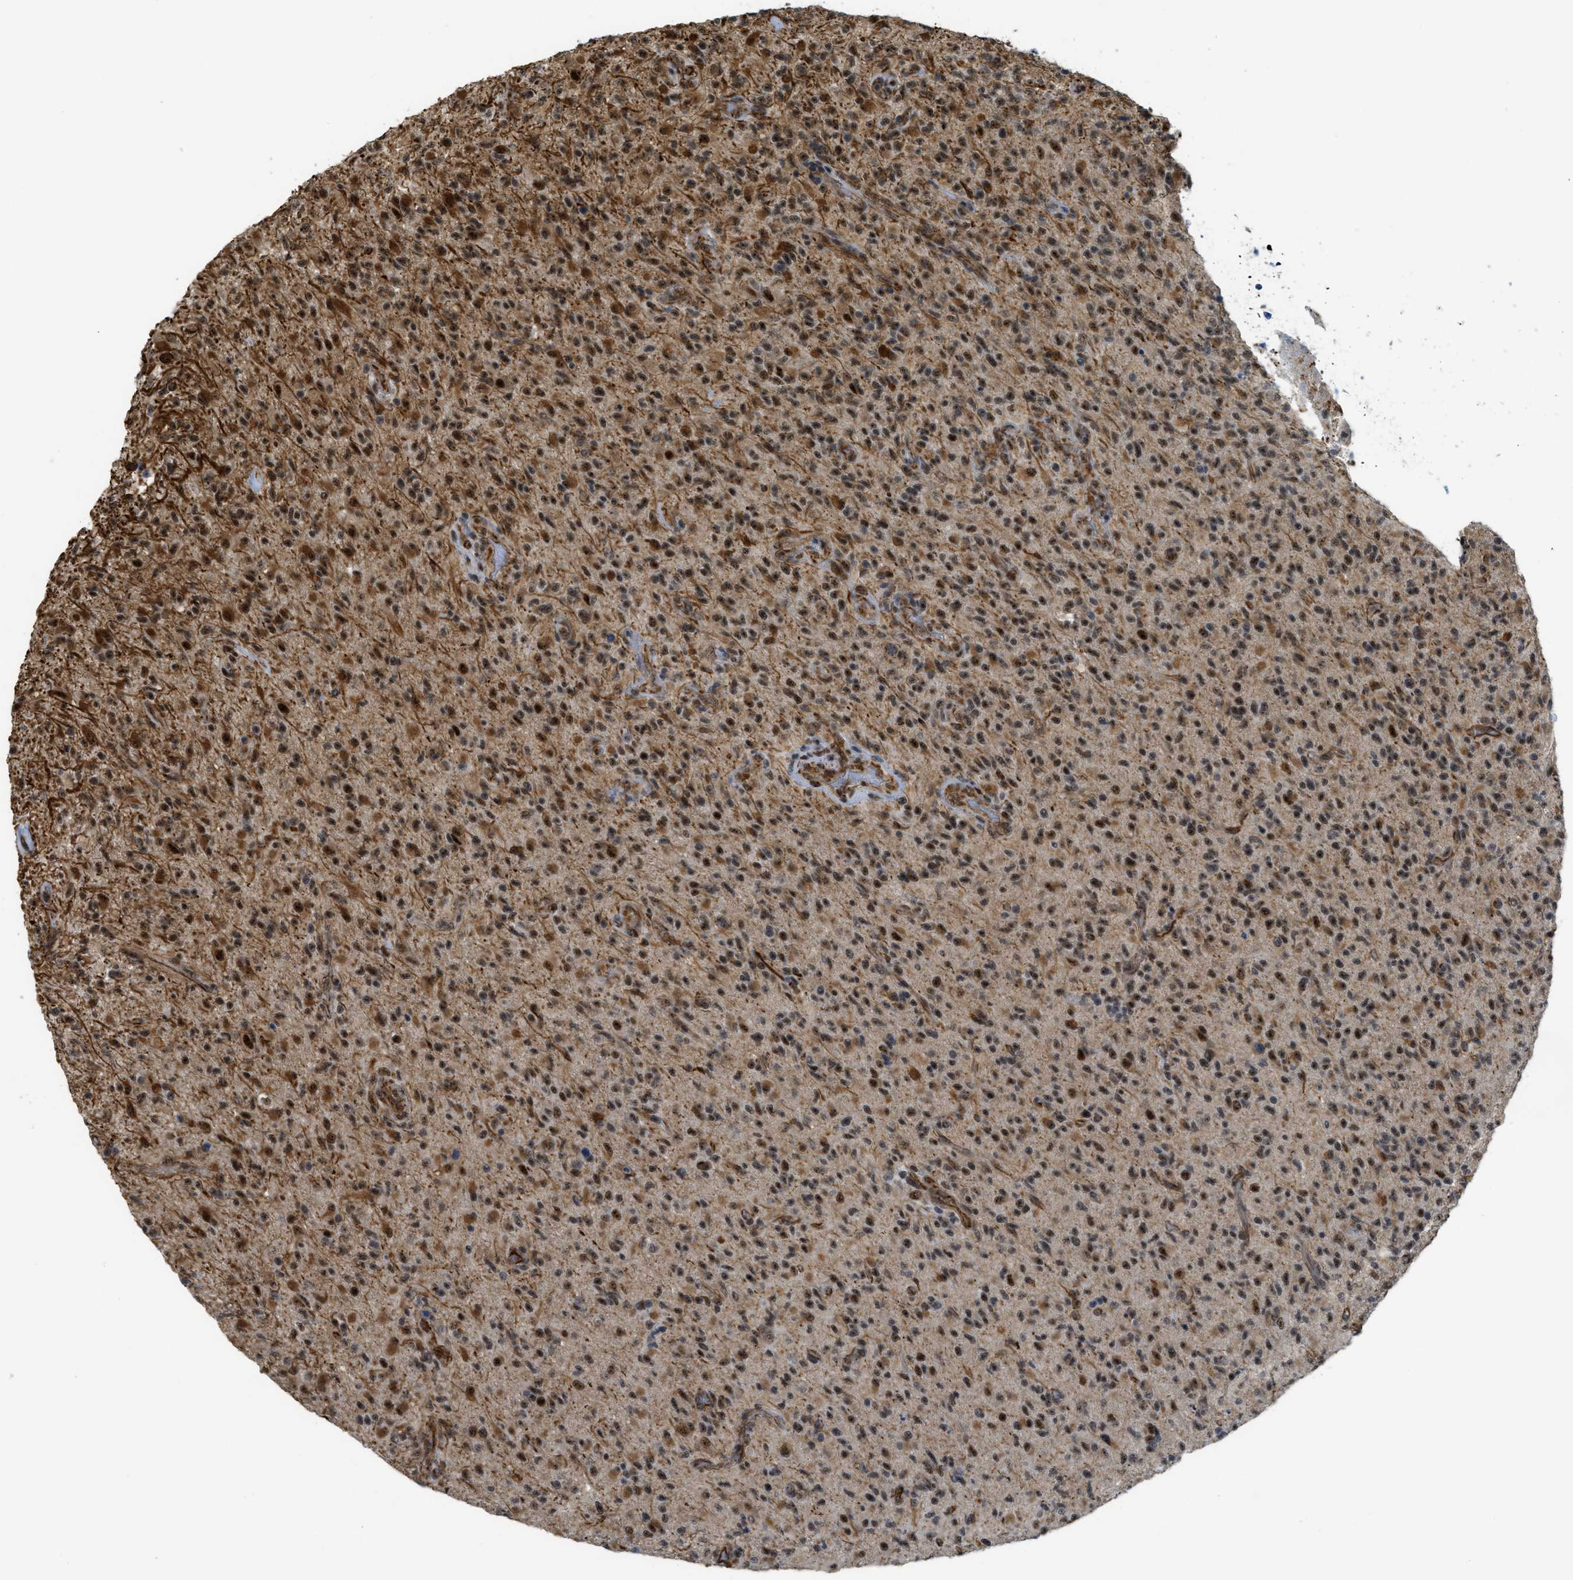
{"staining": {"intensity": "strong", "quantity": ">75%", "location": "nuclear"}, "tissue": "glioma", "cell_type": "Tumor cells", "image_type": "cancer", "snomed": [{"axis": "morphology", "description": "Glioma, malignant, High grade"}, {"axis": "topography", "description": "Brain"}], "caption": "A high amount of strong nuclear expression is present in about >75% of tumor cells in malignant high-grade glioma tissue.", "gene": "LRRC8B", "patient": {"sex": "male", "age": 71}}